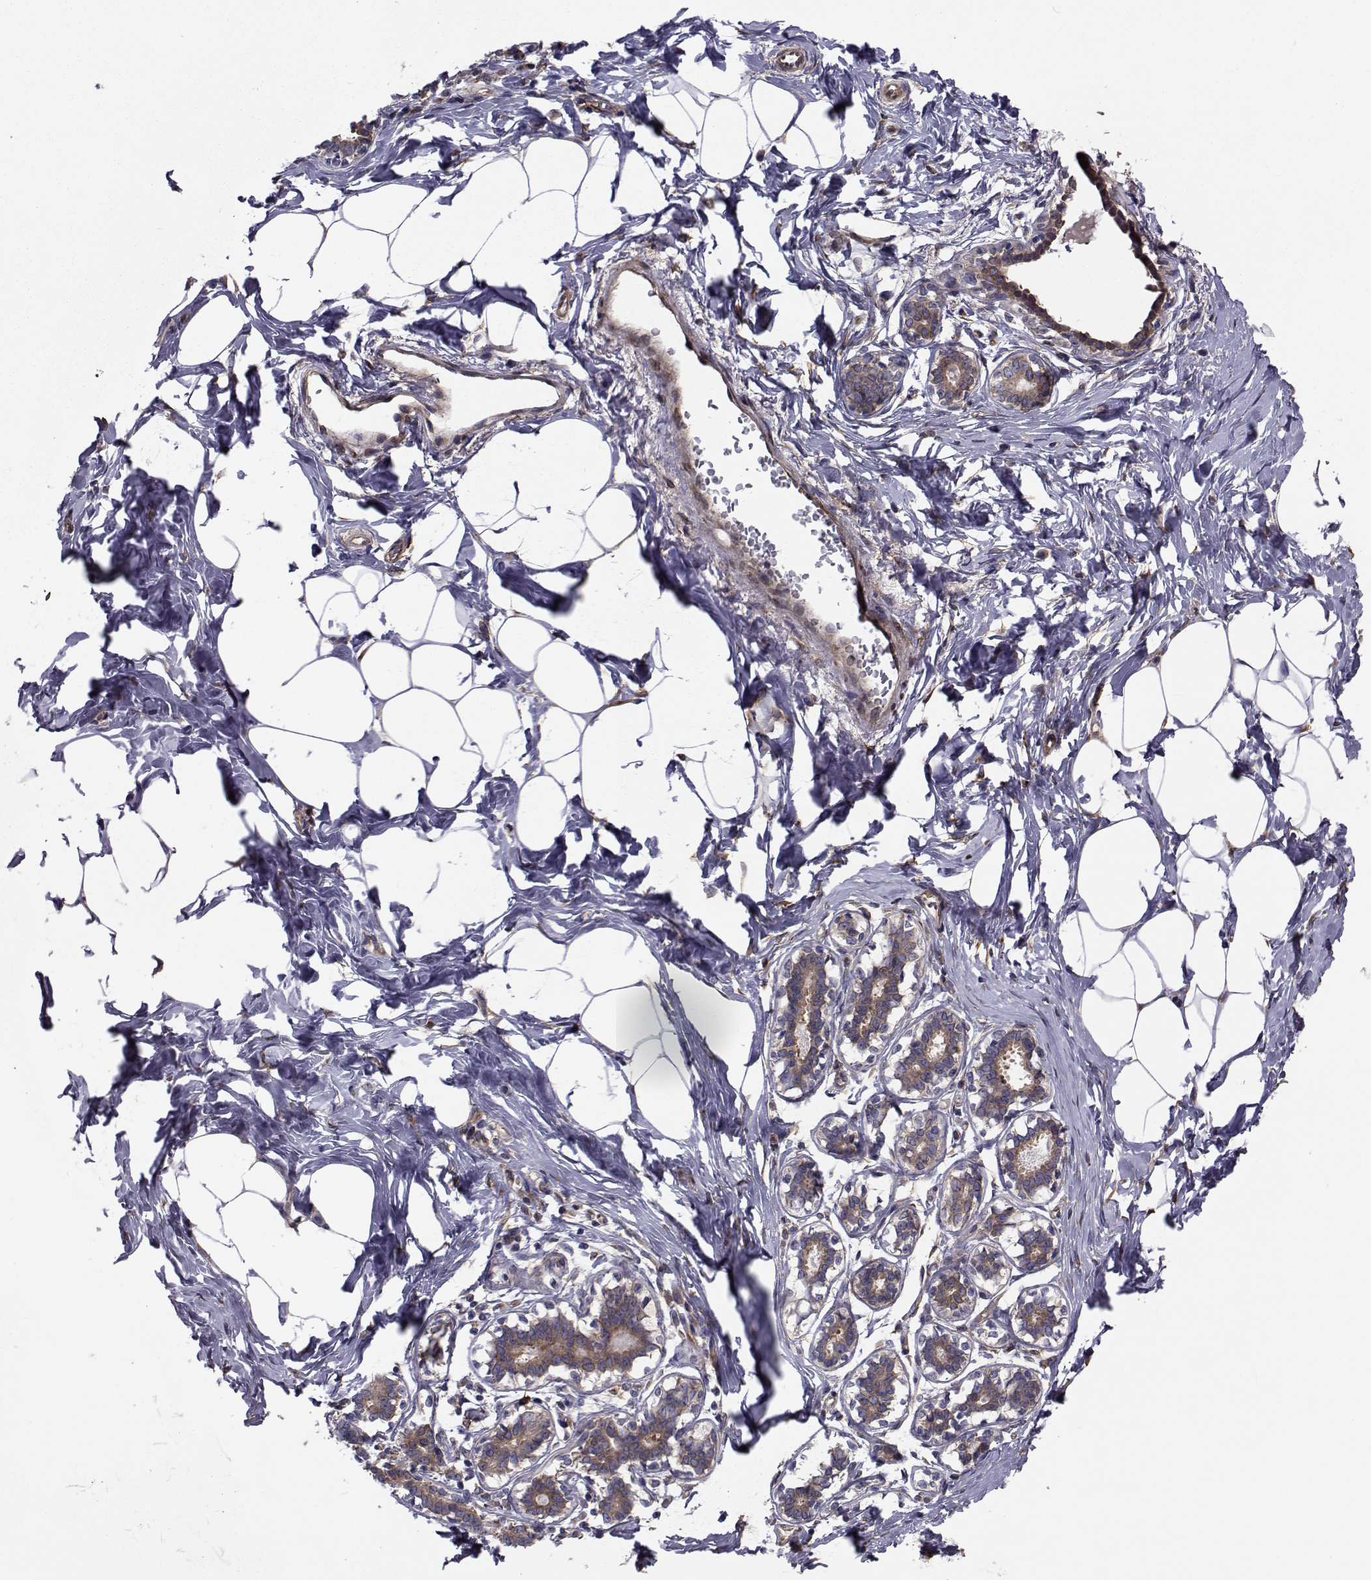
{"staining": {"intensity": "negative", "quantity": "none", "location": "none"}, "tissue": "breast", "cell_type": "Adipocytes", "image_type": "normal", "snomed": [{"axis": "morphology", "description": "Normal tissue, NOS"}, {"axis": "morphology", "description": "Lobular carcinoma, in situ"}, {"axis": "topography", "description": "Breast"}], "caption": "Immunohistochemical staining of benign human breast exhibits no significant positivity in adipocytes. (DAB (3,3'-diaminobenzidine) immunohistochemistry, high magnification).", "gene": "TRIP10", "patient": {"sex": "female", "age": 35}}